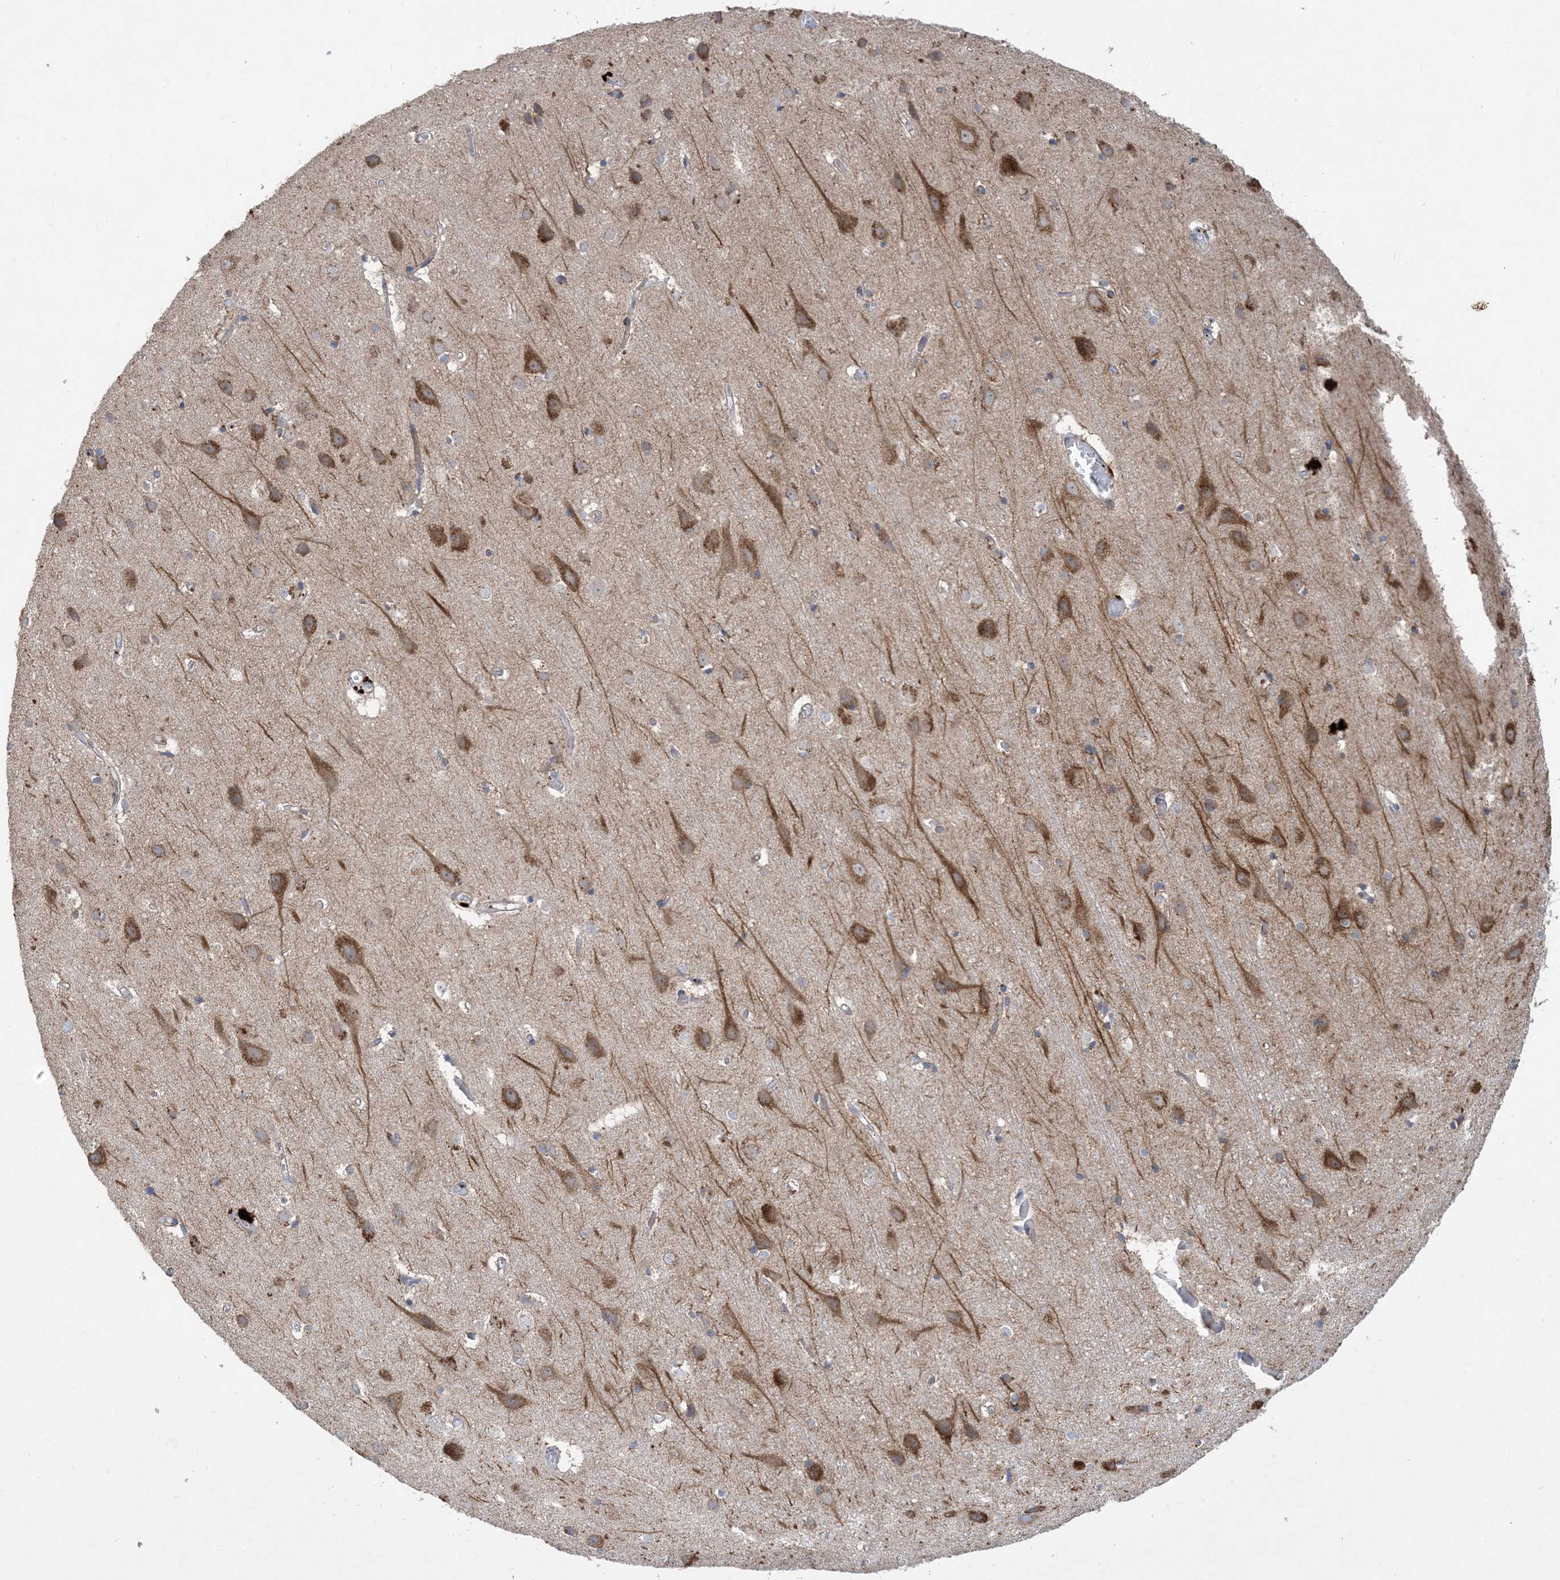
{"staining": {"intensity": "negative", "quantity": "none", "location": "none"}, "tissue": "cerebral cortex", "cell_type": "Endothelial cells", "image_type": "normal", "snomed": [{"axis": "morphology", "description": "Normal tissue, NOS"}, {"axis": "topography", "description": "Cerebral cortex"}], "caption": "Immunohistochemistry histopathology image of normal cerebral cortex stained for a protein (brown), which exhibits no positivity in endothelial cells. (DAB (3,3'-diaminobenzidine) immunohistochemistry (IHC) with hematoxylin counter stain).", "gene": "MASP2", "patient": {"sex": "male", "age": 54}}